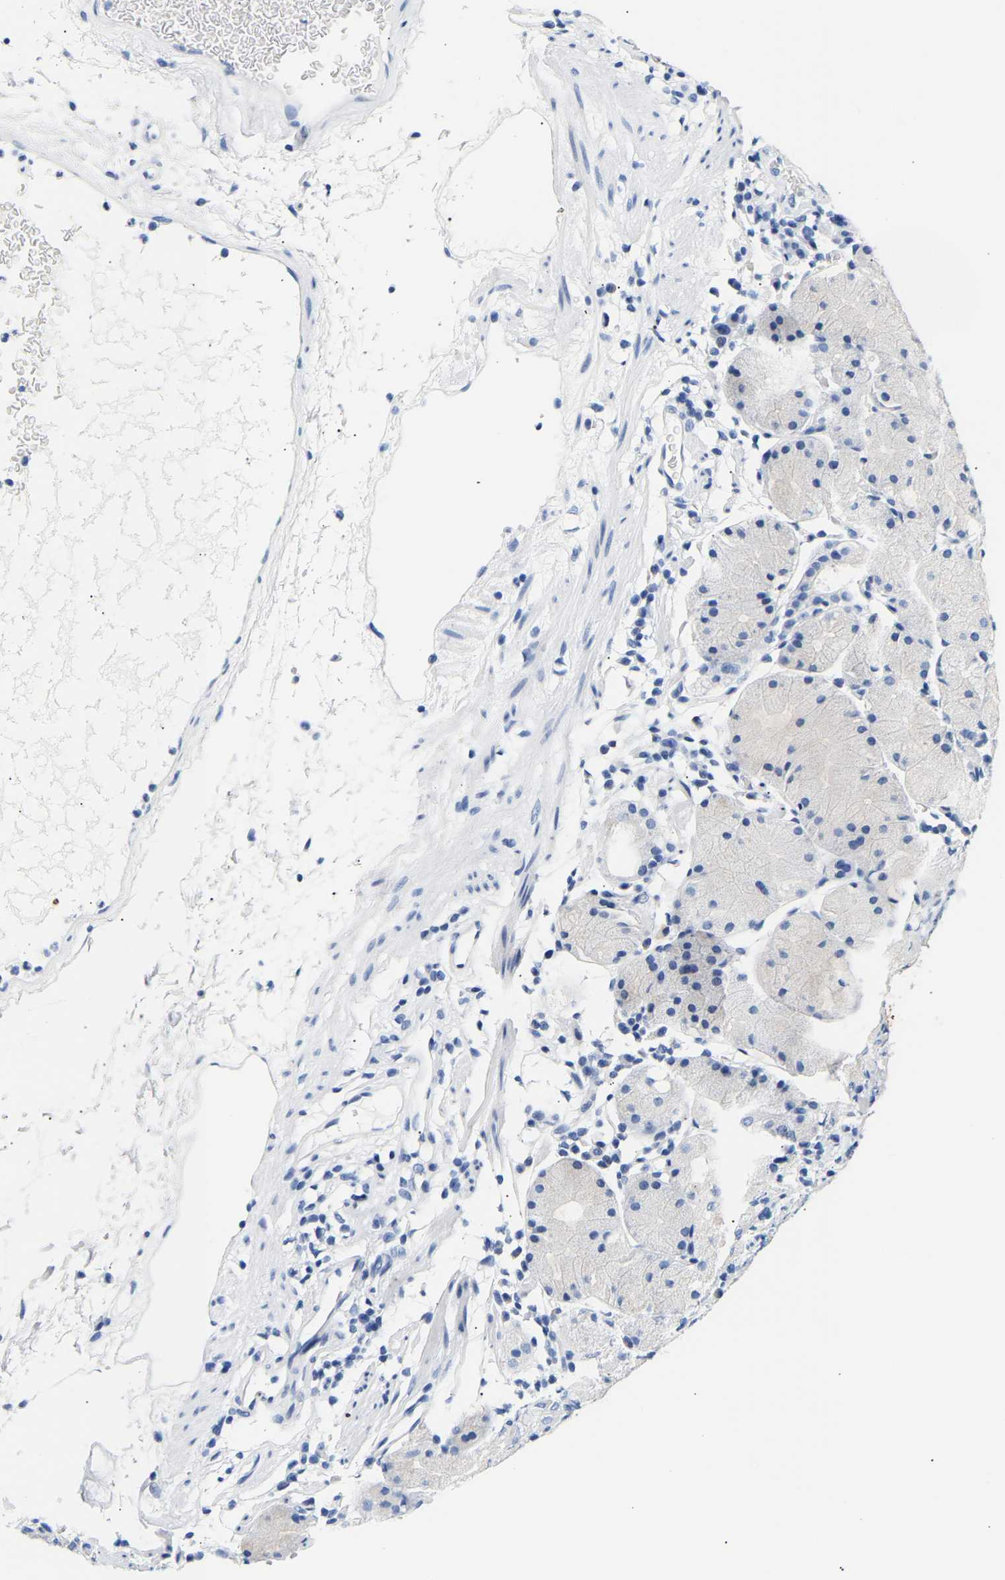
{"staining": {"intensity": "negative", "quantity": "none", "location": "none"}, "tissue": "stomach", "cell_type": "Glandular cells", "image_type": "normal", "snomed": [{"axis": "morphology", "description": "Normal tissue, NOS"}, {"axis": "topography", "description": "Stomach"}, {"axis": "topography", "description": "Stomach, lower"}], "caption": "High magnification brightfield microscopy of normal stomach stained with DAB (3,3'-diaminobenzidine) (brown) and counterstained with hematoxylin (blue): glandular cells show no significant expression.", "gene": "SPINK2", "patient": {"sex": "female", "age": 75}}